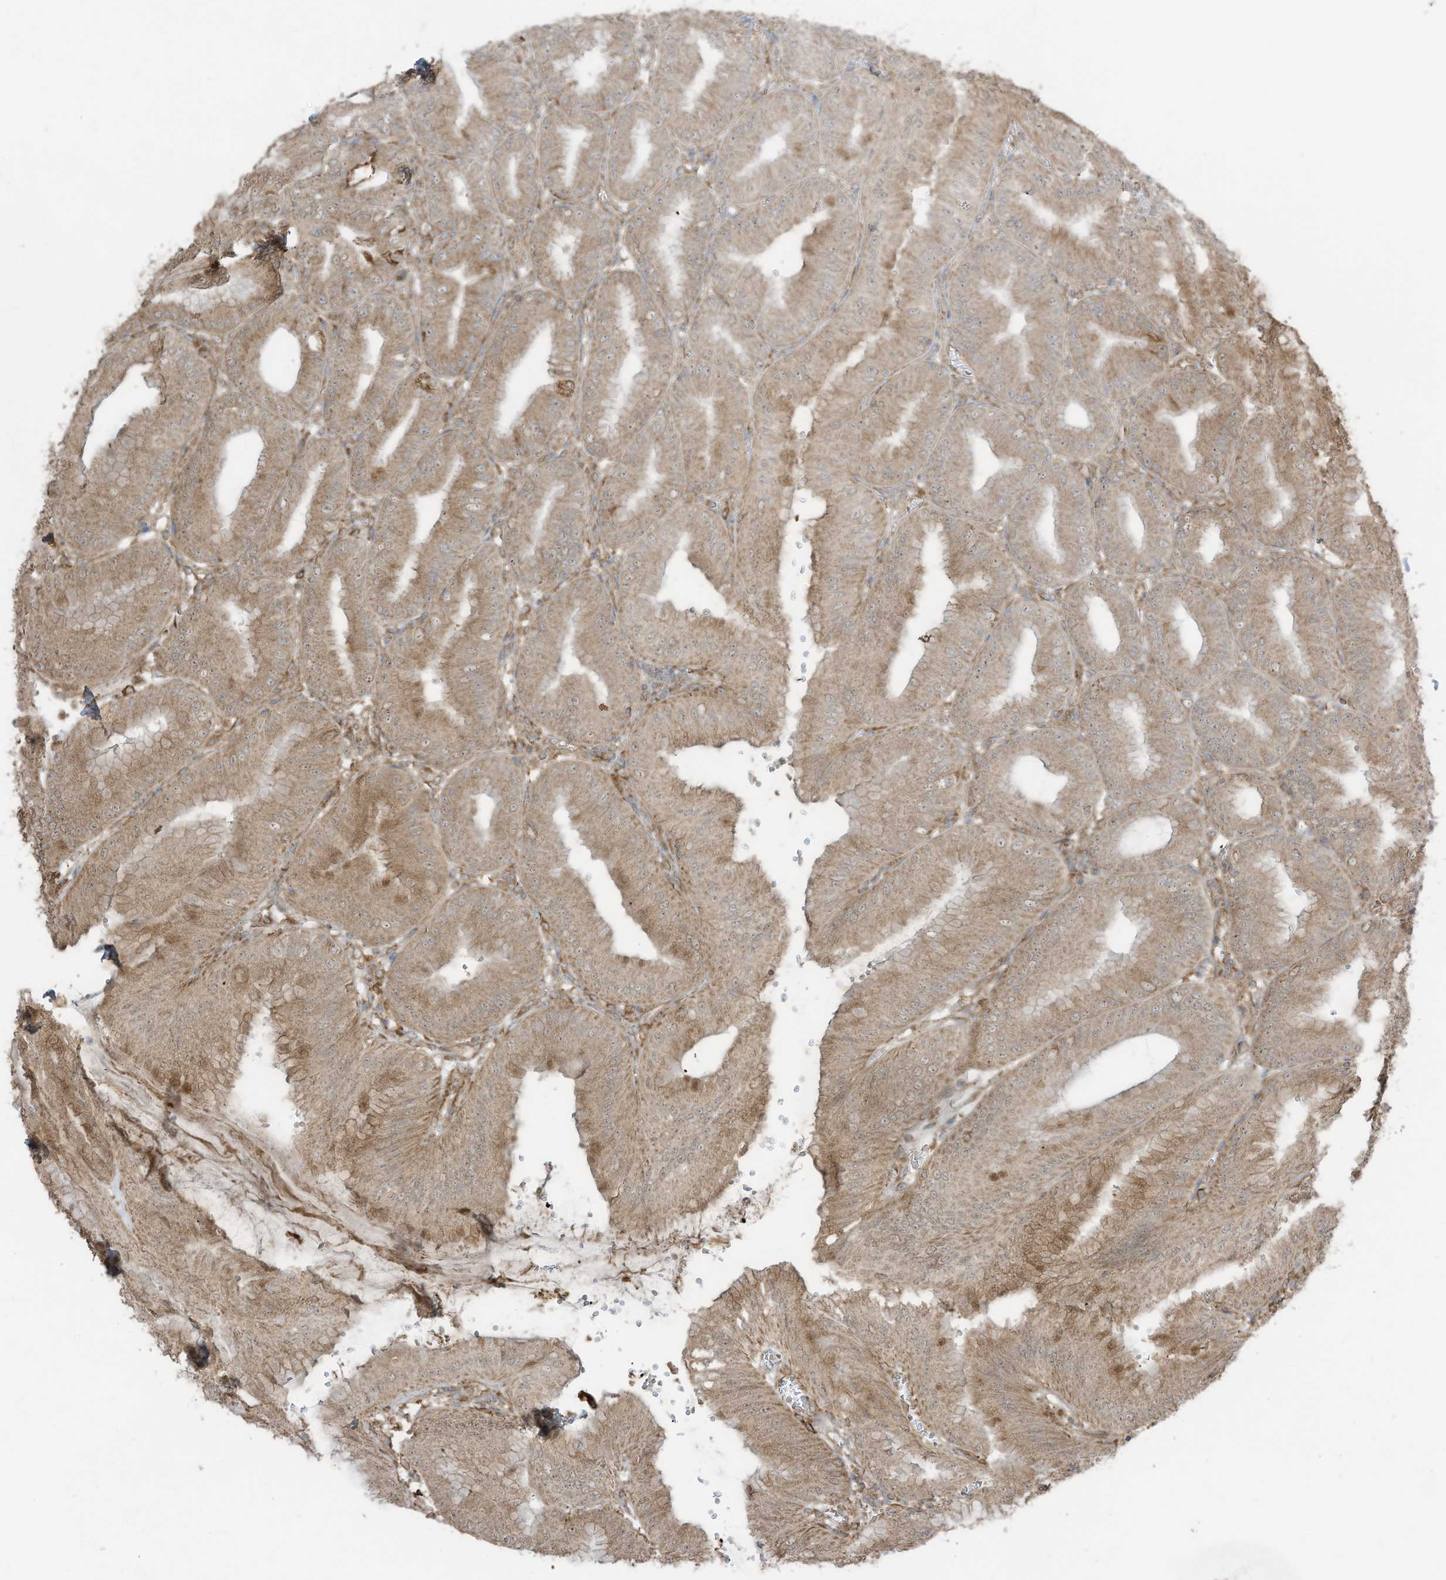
{"staining": {"intensity": "moderate", "quantity": ">75%", "location": "cytoplasmic/membranous"}, "tissue": "stomach", "cell_type": "Glandular cells", "image_type": "normal", "snomed": [{"axis": "morphology", "description": "Normal tissue, NOS"}, {"axis": "topography", "description": "Stomach, lower"}], "caption": "Protein staining demonstrates moderate cytoplasmic/membranous positivity in about >75% of glandular cells in normal stomach.", "gene": "CGAS", "patient": {"sex": "male", "age": 71}}